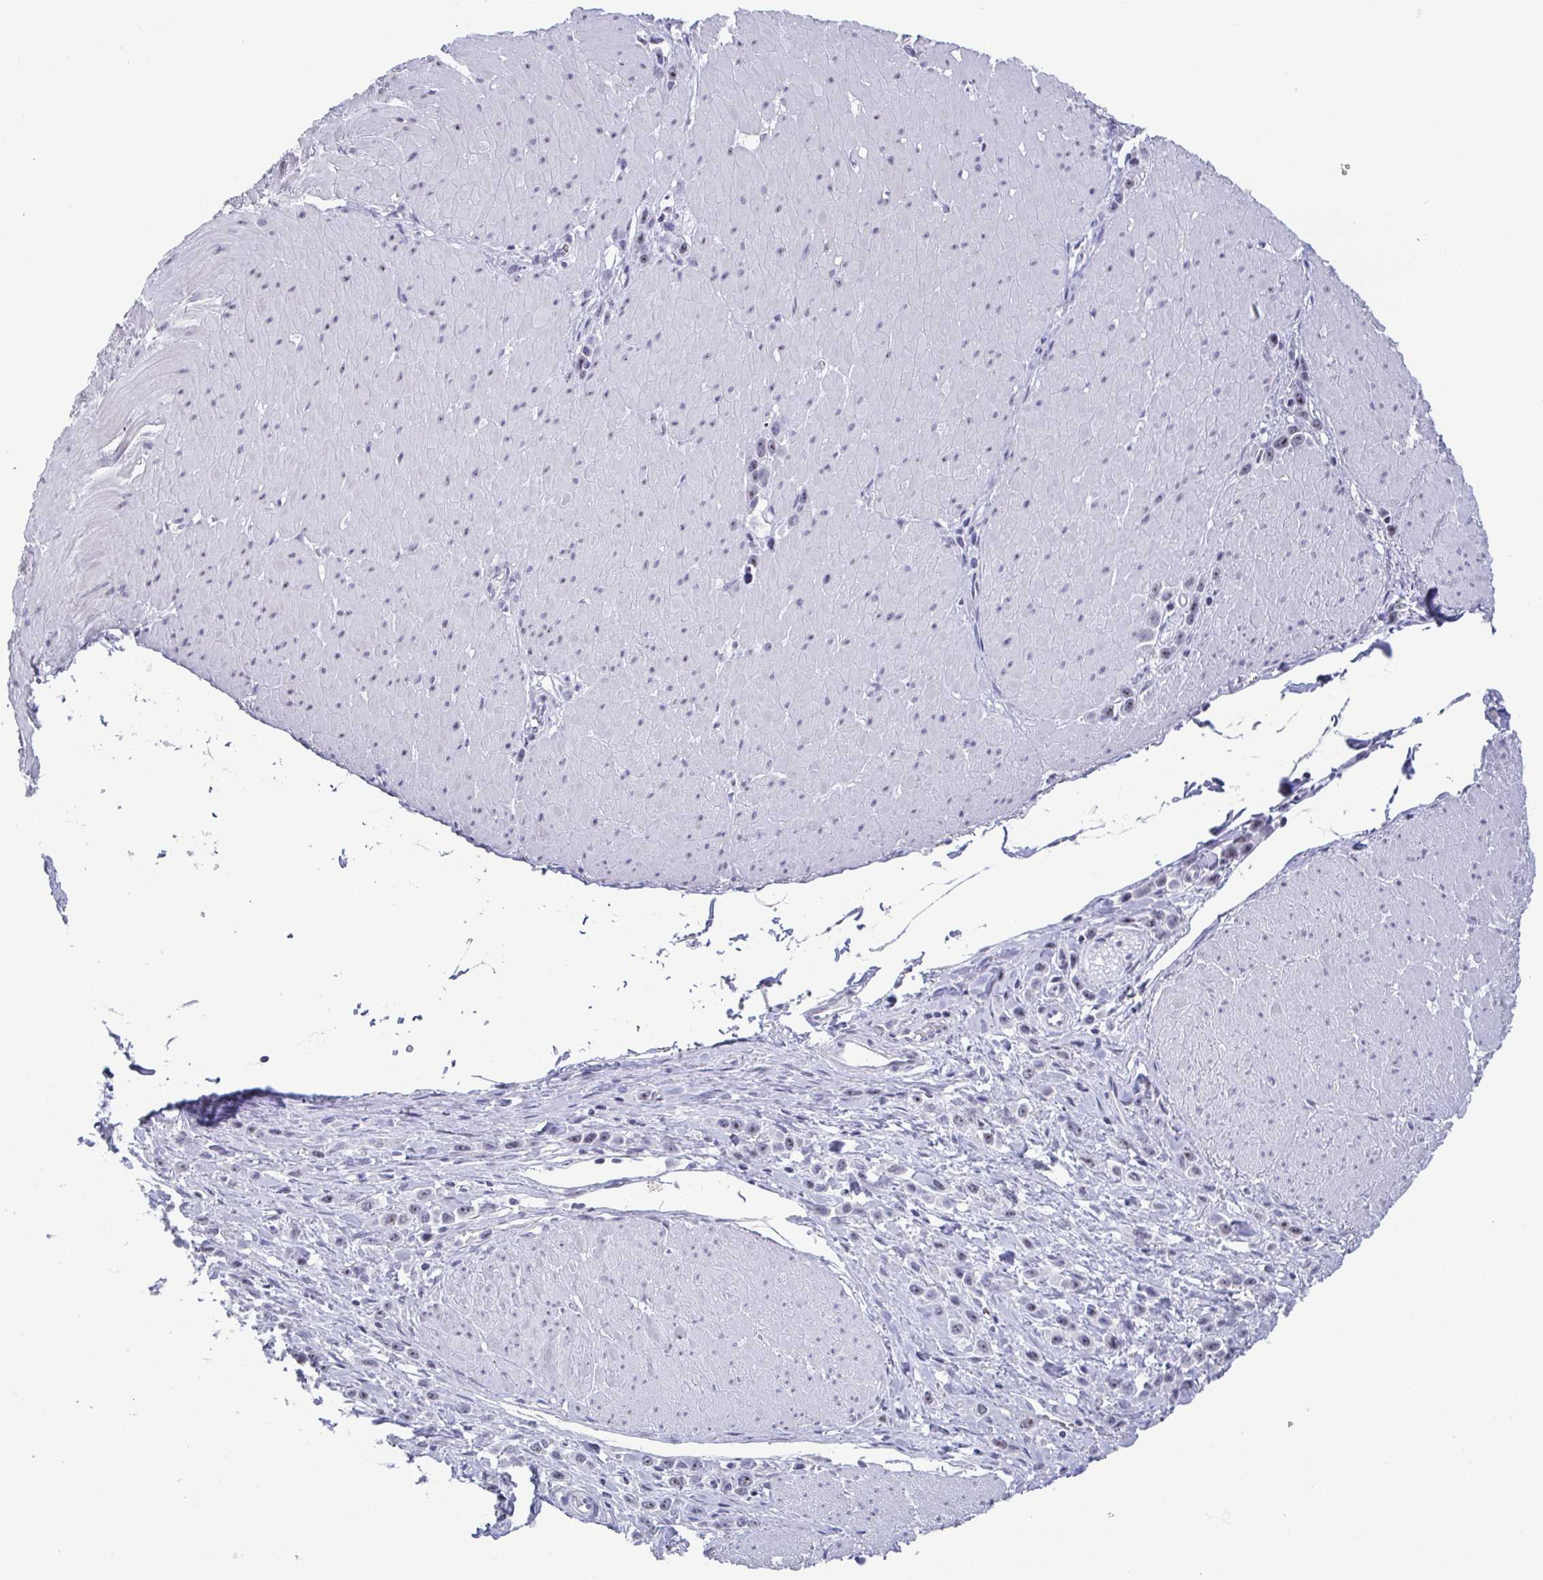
{"staining": {"intensity": "weak", "quantity": "<25%", "location": "nuclear"}, "tissue": "stomach cancer", "cell_type": "Tumor cells", "image_type": "cancer", "snomed": [{"axis": "morphology", "description": "Adenocarcinoma, NOS"}, {"axis": "topography", "description": "Stomach"}], "caption": "An immunohistochemistry (IHC) photomicrograph of stomach cancer (adenocarcinoma) is shown. There is no staining in tumor cells of stomach cancer (adenocarcinoma).", "gene": "BZW1", "patient": {"sex": "male", "age": 47}}